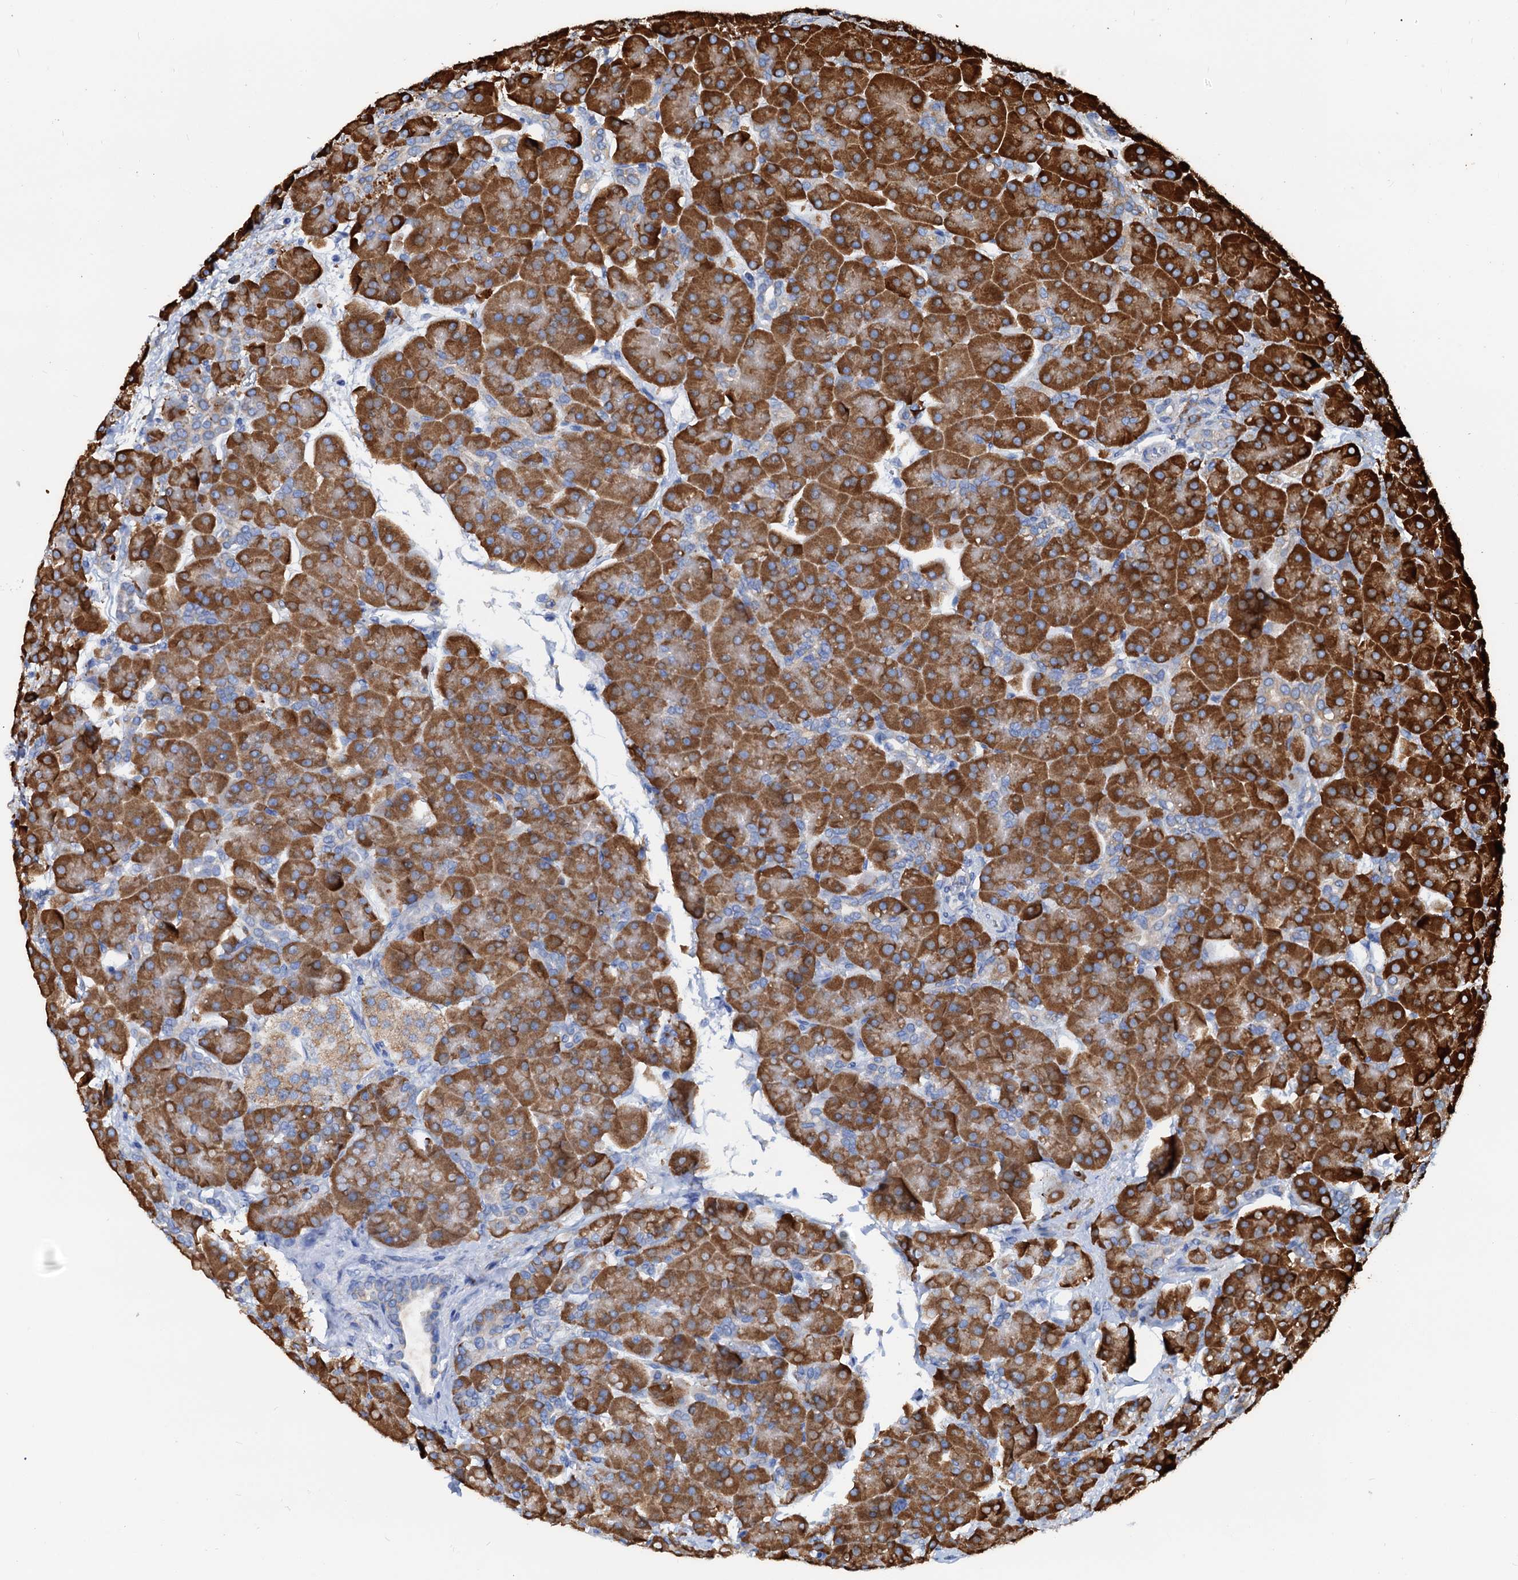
{"staining": {"intensity": "strong", "quantity": ">75%", "location": "cytoplasmic/membranous"}, "tissue": "pancreas", "cell_type": "Exocrine glandular cells", "image_type": "normal", "snomed": [{"axis": "morphology", "description": "Normal tissue, NOS"}, {"axis": "topography", "description": "Pancreas"}], "caption": "Immunohistochemical staining of benign pancreas reveals strong cytoplasmic/membranous protein positivity in approximately >75% of exocrine glandular cells.", "gene": "HSPA5", "patient": {"sex": "male", "age": 66}}